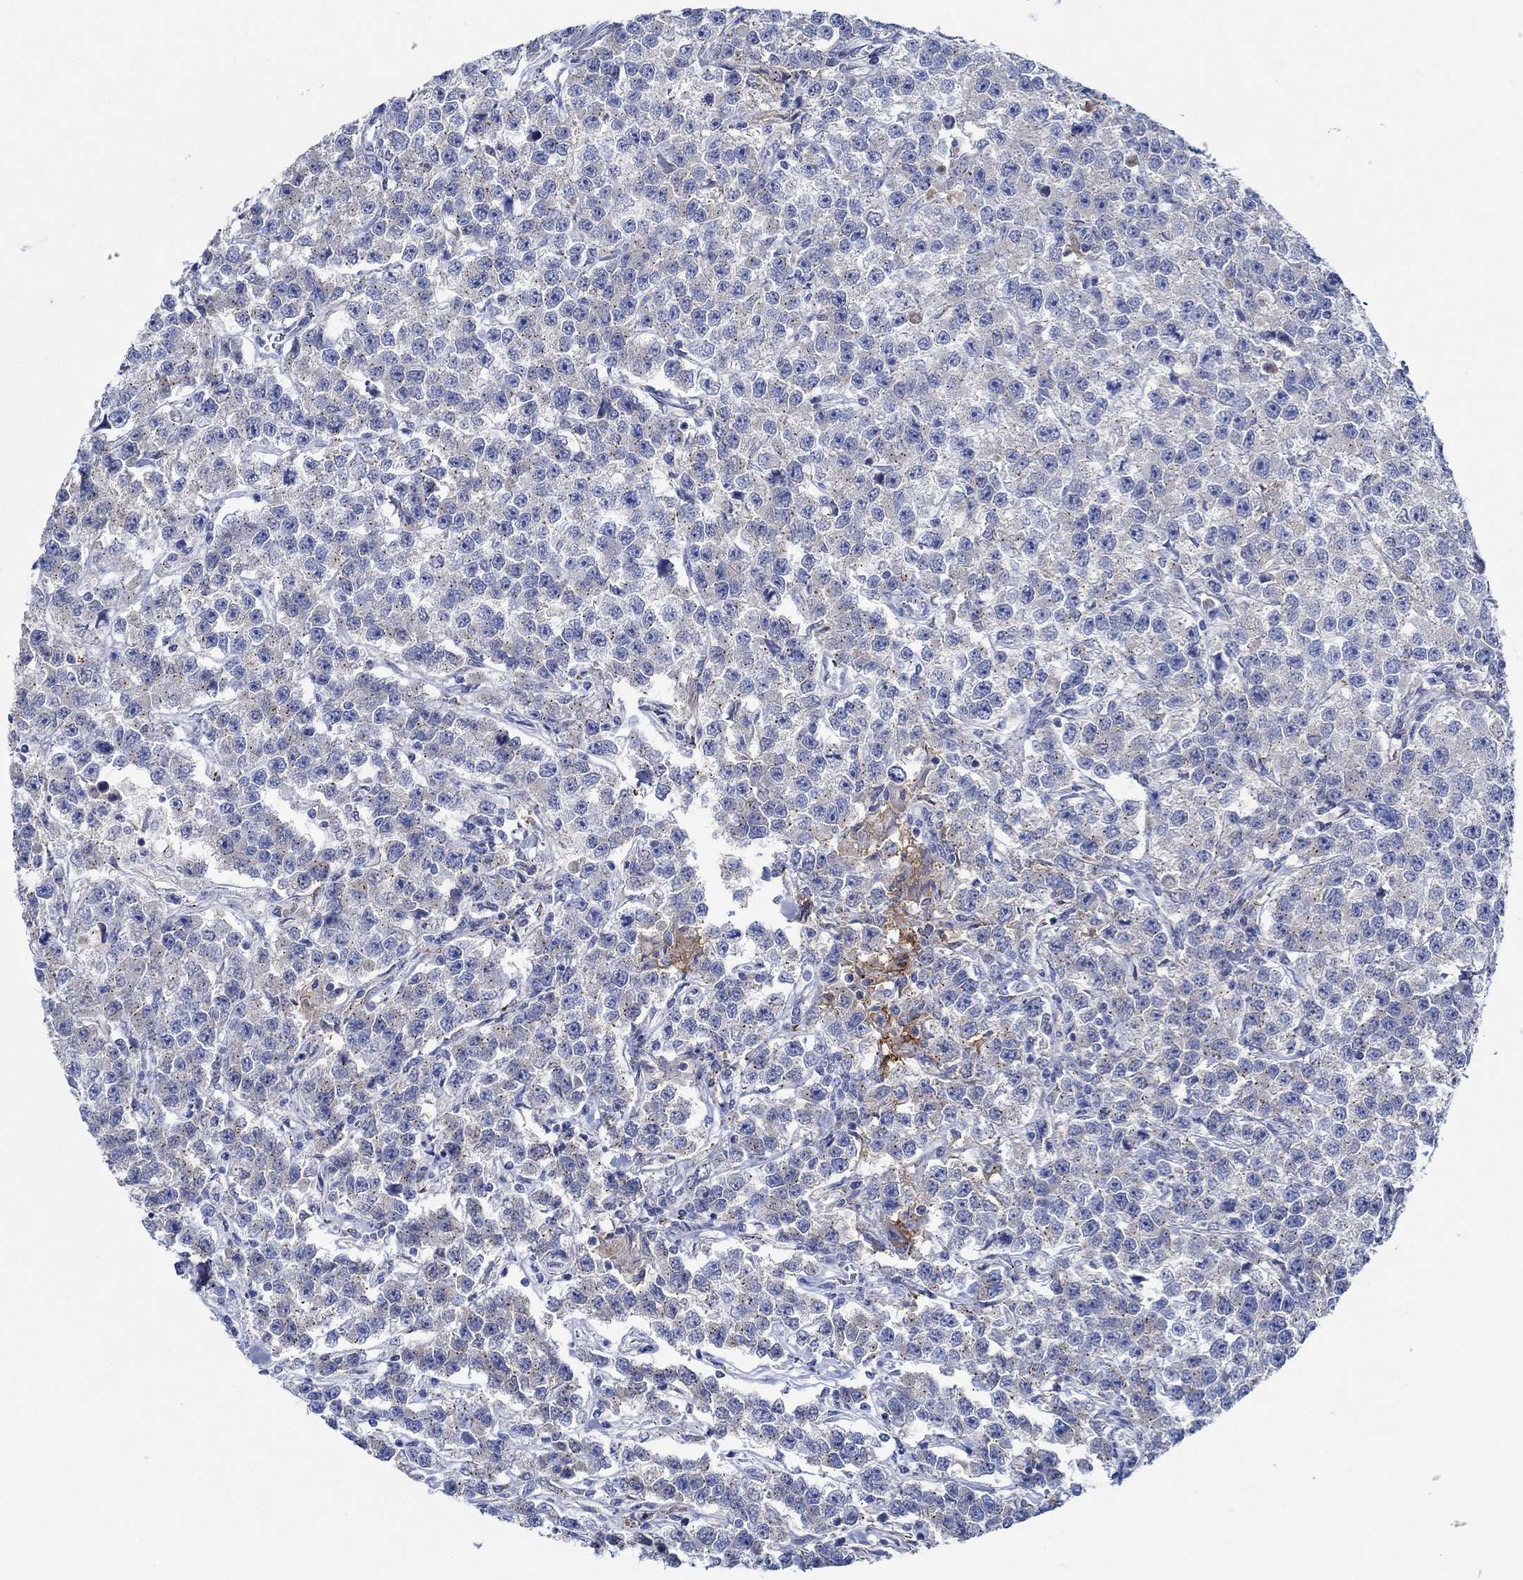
{"staining": {"intensity": "negative", "quantity": "none", "location": "none"}, "tissue": "testis cancer", "cell_type": "Tumor cells", "image_type": "cancer", "snomed": [{"axis": "morphology", "description": "Seminoma, NOS"}, {"axis": "topography", "description": "Testis"}], "caption": "Seminoma (testis) stained for a protein using immunohistochemistry shows no expression tumor cells.", "gene": "CPM", "patient": {"sex": "male", "age": 59}}